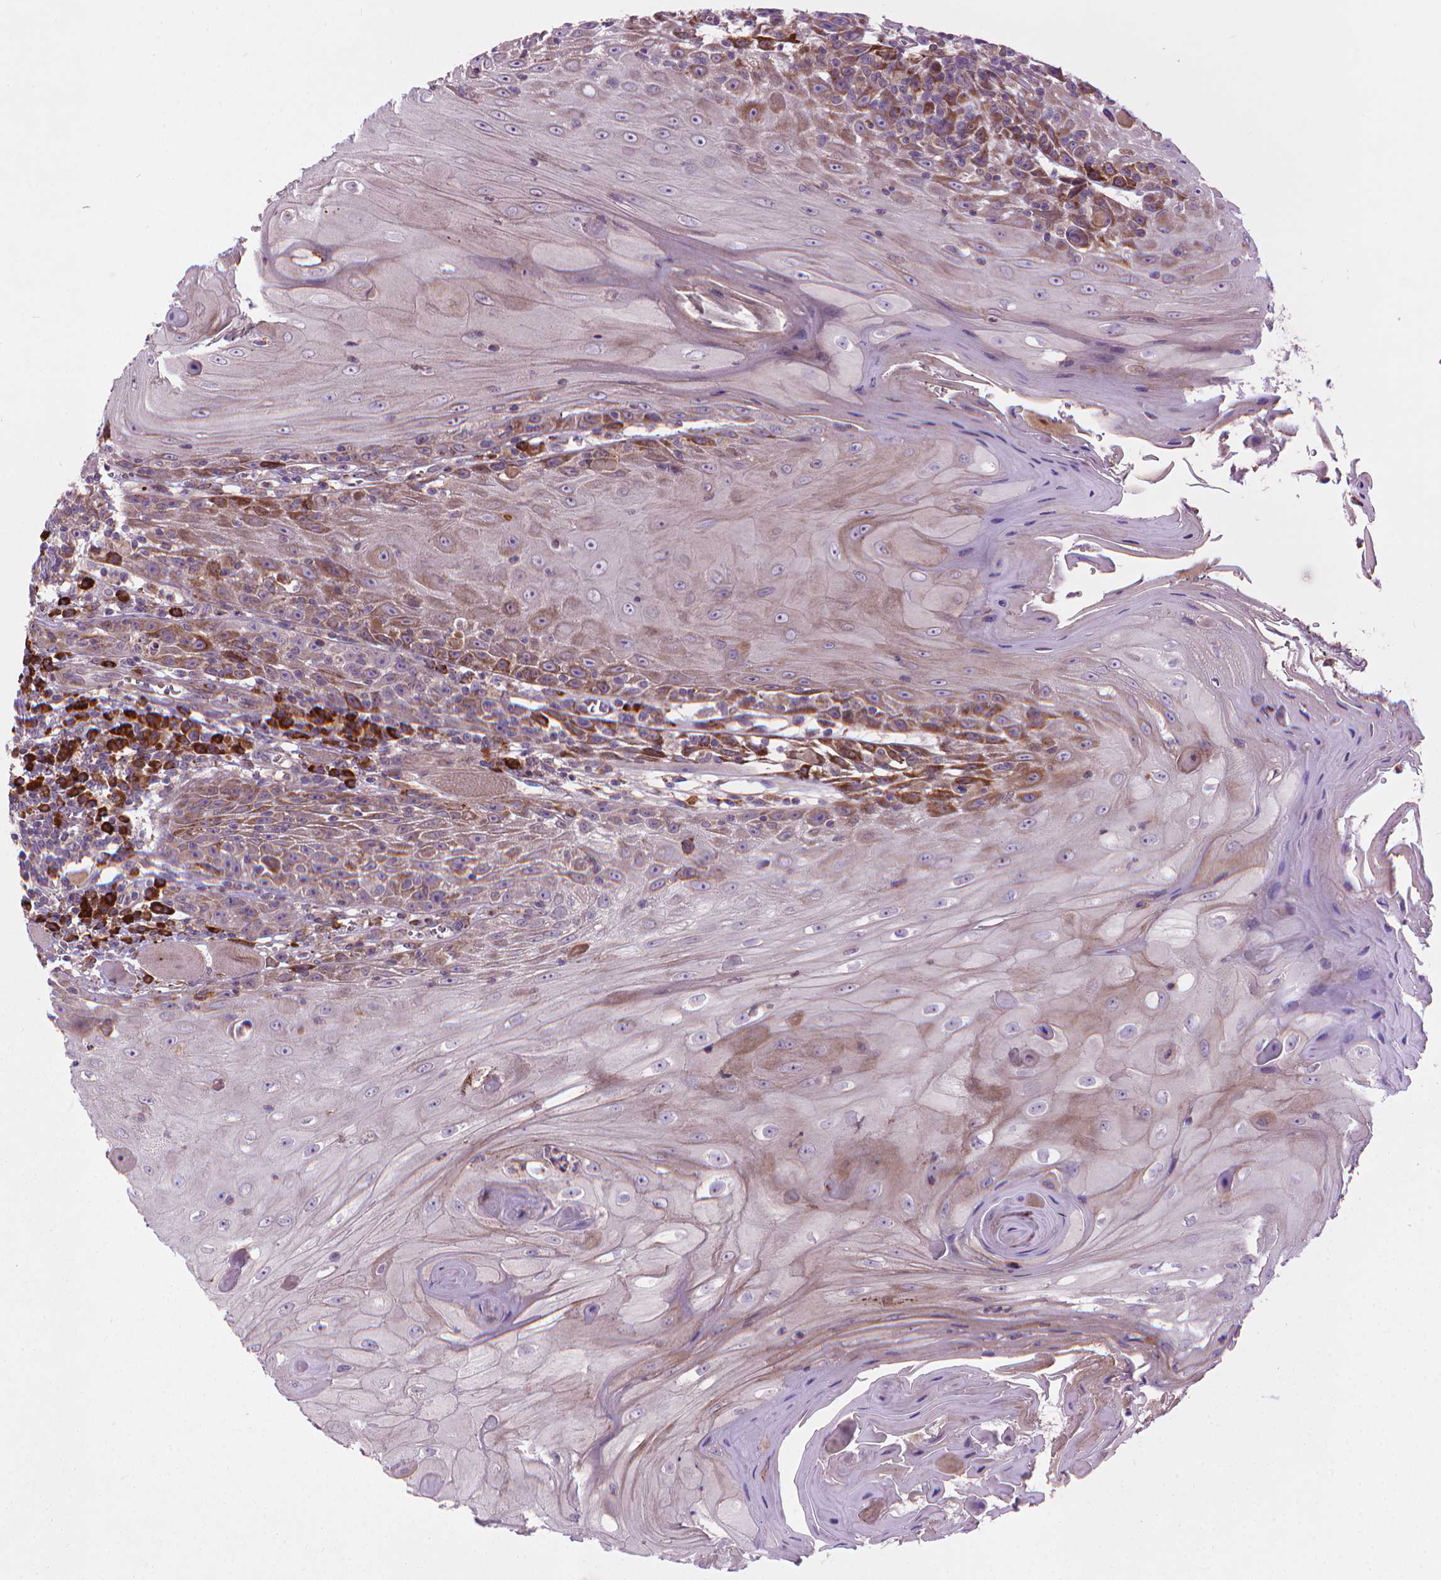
{"staining": {"intensity": "moderate", "quantity": "<25%", "location": "cytoplasmic/membranous"}, "tissue": "head and neck cancer", "cell_type": "Tumor cells", "image_type": "cancer", "snomed": [{"axis": "morphology", "description": "Normal tissue, NOS"}, {"axis": "morphology", "description": "Squamous cell carcinoma, NOS"}, {"axis": "topography", "description": "Oral tissue"}, {"axis": "topography", "description": "Head-Neck"}], "caption": "A brown stain highlights moderate cytoplasmic/membranous positivity of a protein in head and neck squamous cell carcinoma tumor cells.", "gene": "MYH14", "patient": {"sex": "male", "age": 52}}